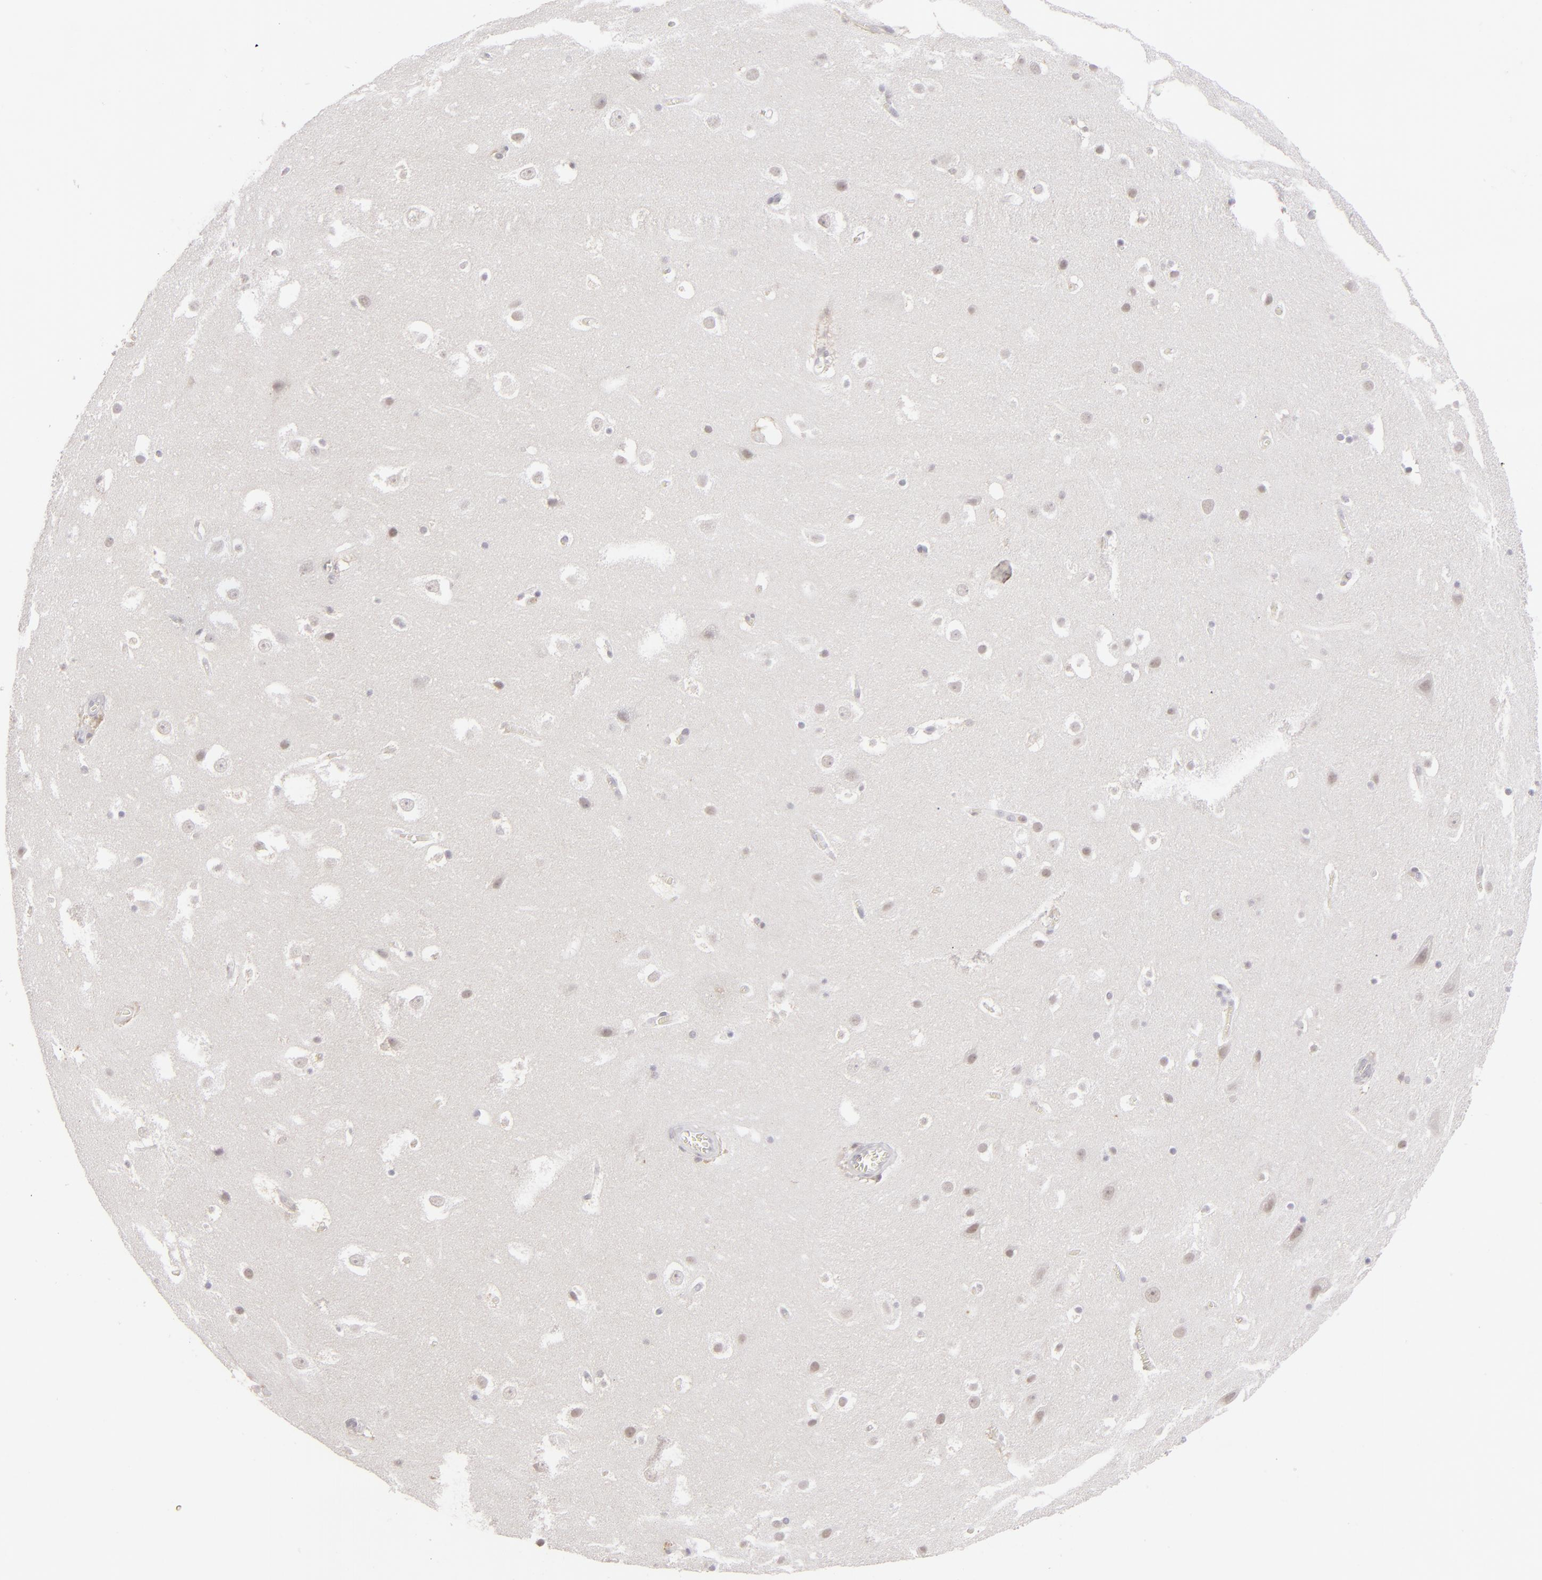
{"staining": {"intensity": "negative", "quantity": "none", "location": "none"}, "tissue": "hippocampus", "cell_type": "Glial cells", "image_type": "normal", "snomed": [{"axis": "morphology", "description": "Normal tissue, NOS"}, {"axis": "topography", "description": "Hippocampus"}], "caption": "A high-resolution photomicrograph shows IHC staining of benign hippocampus, which shows no significant positivity in glial cells.", "gene": "CLDN2", "patient": {"sex": "male", "age": 45}}